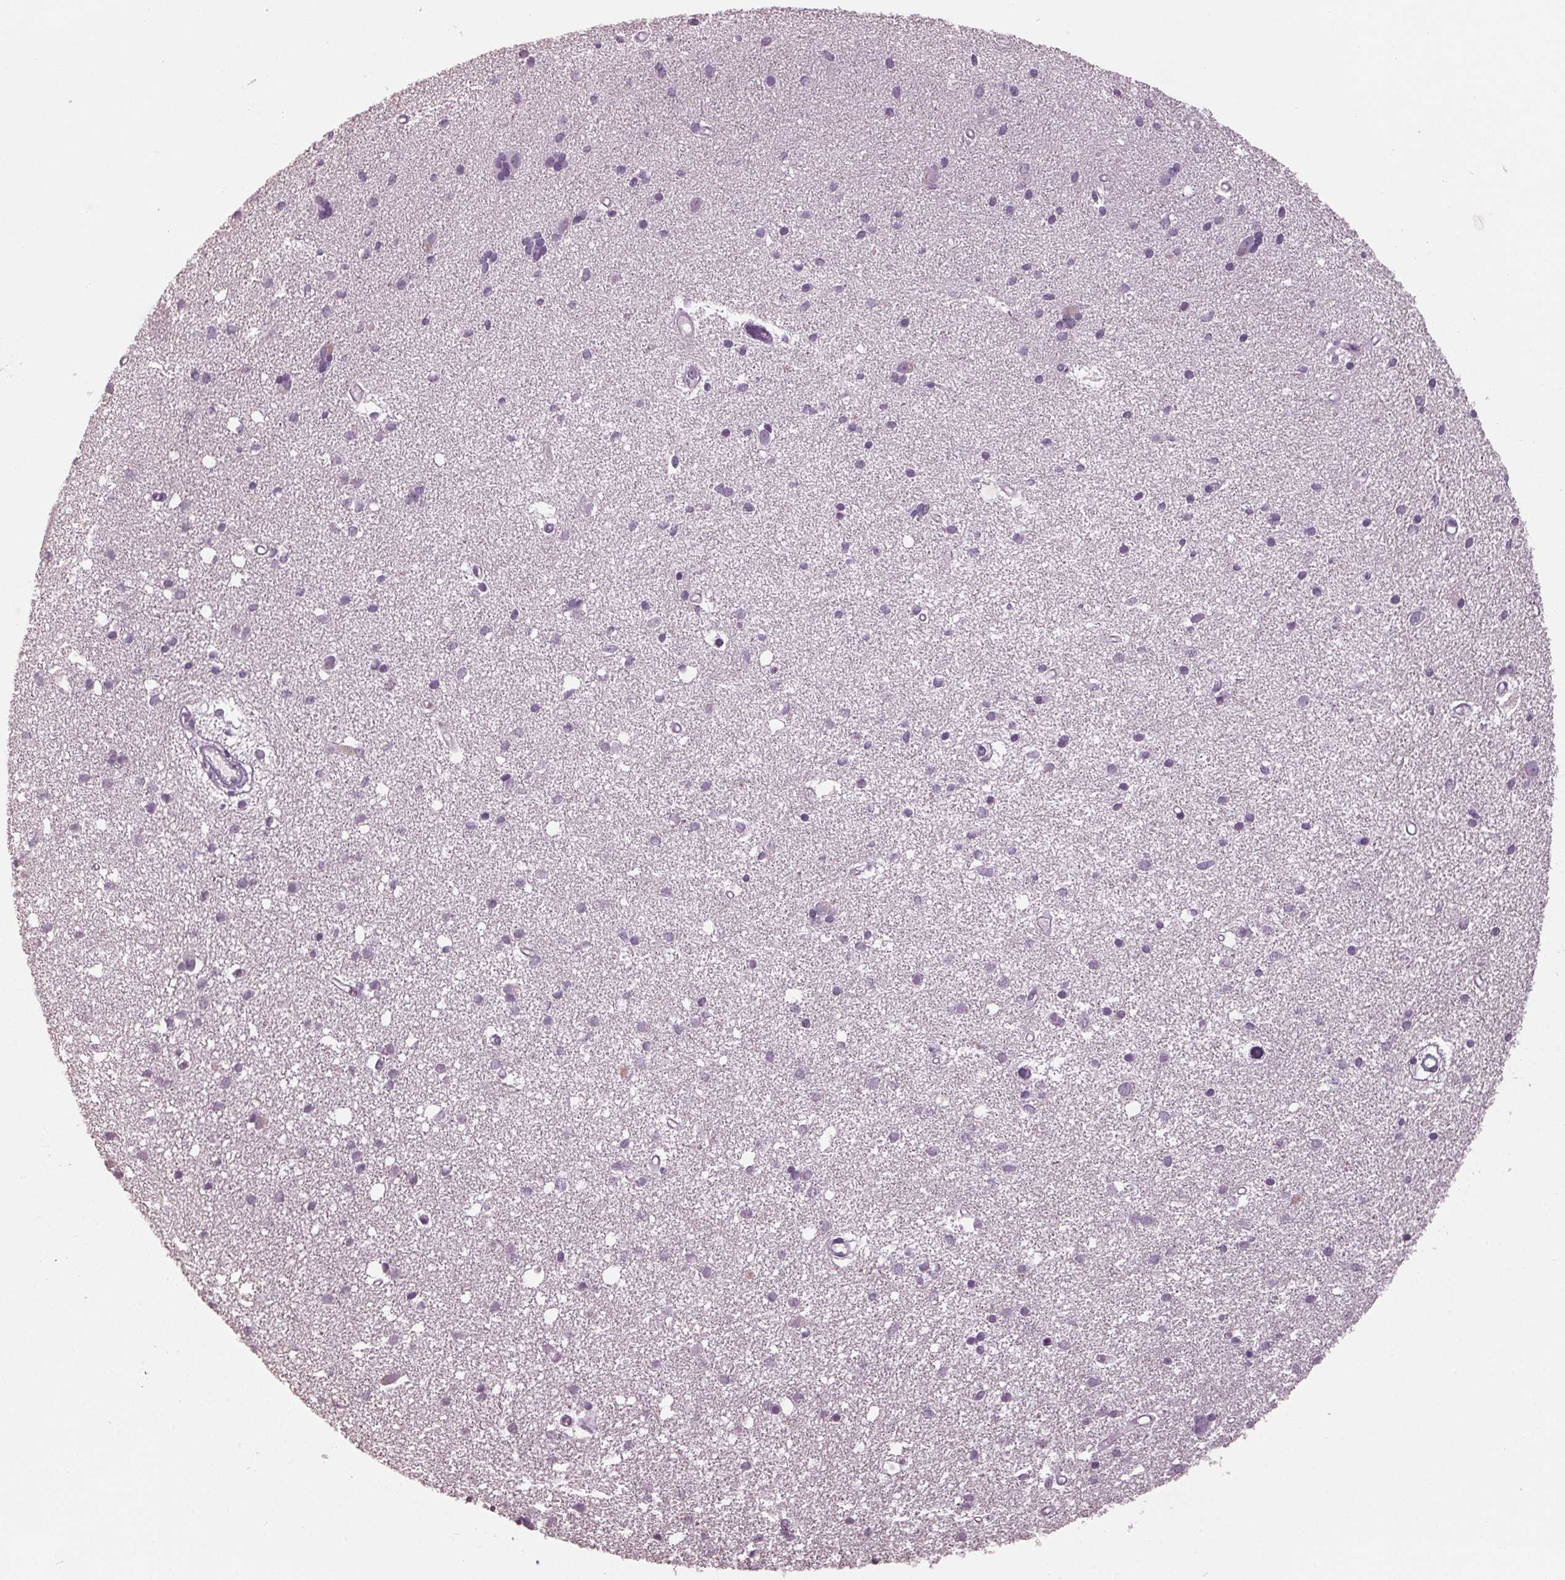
{"staining": {"intensity": "negative", "quantity": "none", "location": "none"}, "tissue": "cerebral cortex", "cell_type": "Endothelial cells", "image_type": "normal", "snomed": [{"axis": "morphology", "description": "Normal tissue, NOS"}, {"axis": "morphology", "description": "Glioma, malignant, High grade"}, {"axis": "topography", "description": "Cerebral cortex"}], "caption": "Endothelial cells are negative for brown protein staining in normal cerebral cortex. (DAB (3,3'-diaminobenzidine) immunohistochemistry (IHC), high magnification).", "gene": "TNNC2", "patient": {"sex": "male", "age": 71}}